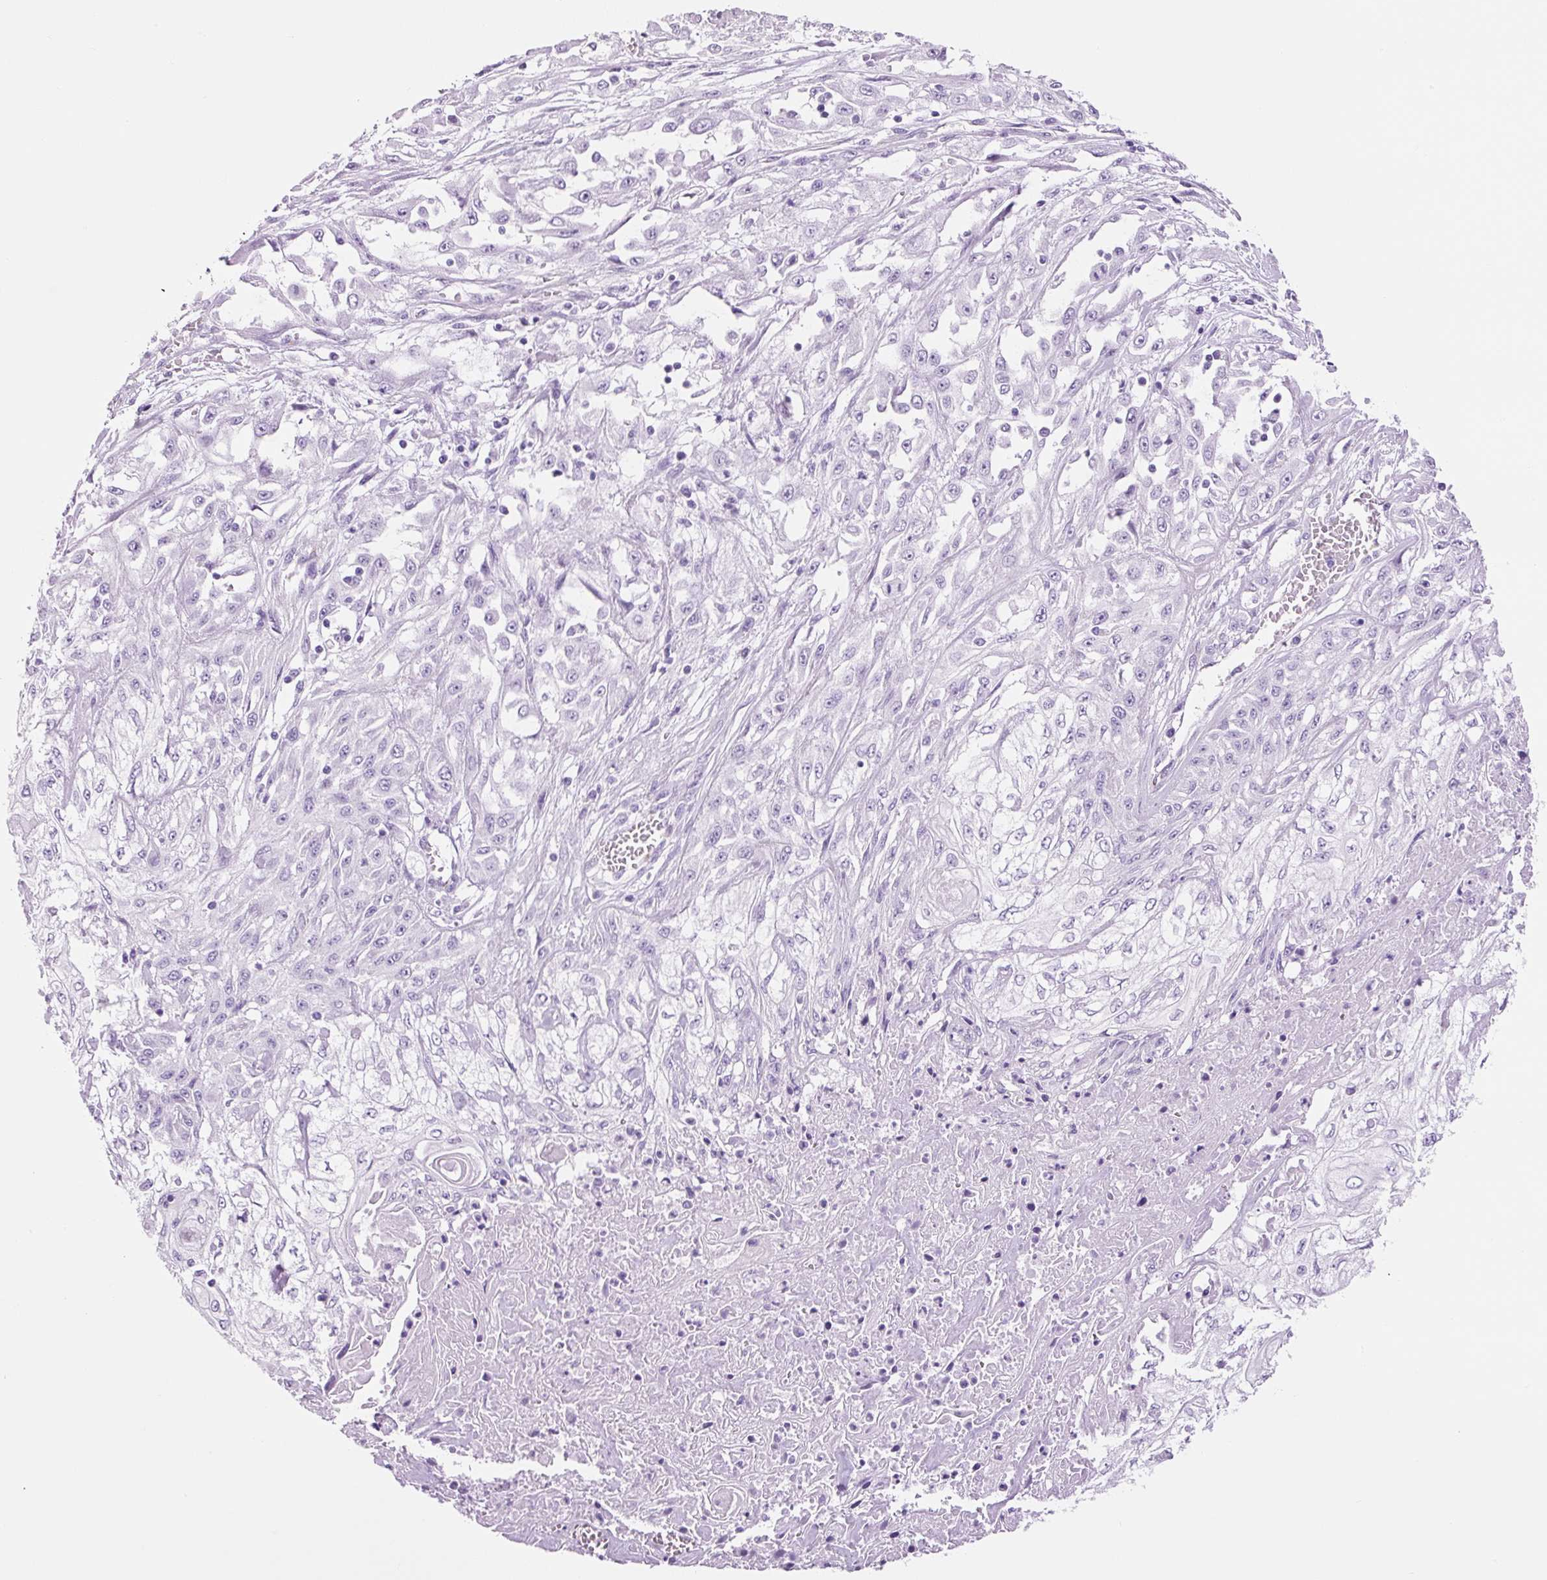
{"staining": {"intensity": "negative", "quantity": "none", "location": "none"}, "tissue": "skin cancer", "cell_type": "Tumor cells", "image_type": "cancer", "snomed": [{"axis": "morphology", "description": "Squamous cell carcinoma, NOS"}, {"axis": "morphology", "description": "Squamous cell carcinoma, metastatic, NOS"}, {"axis": "topography", "description": "Skin"}, {"axis": "topography", "description": "Lymph node"}], "caption": "Human skin metastatic squamous cell carcinoma stained for a protein using immunohistochemistry shows no staining in tumor cells.", "gene": "ADSS1", "patient": {"sex": "male", "age": 75}}